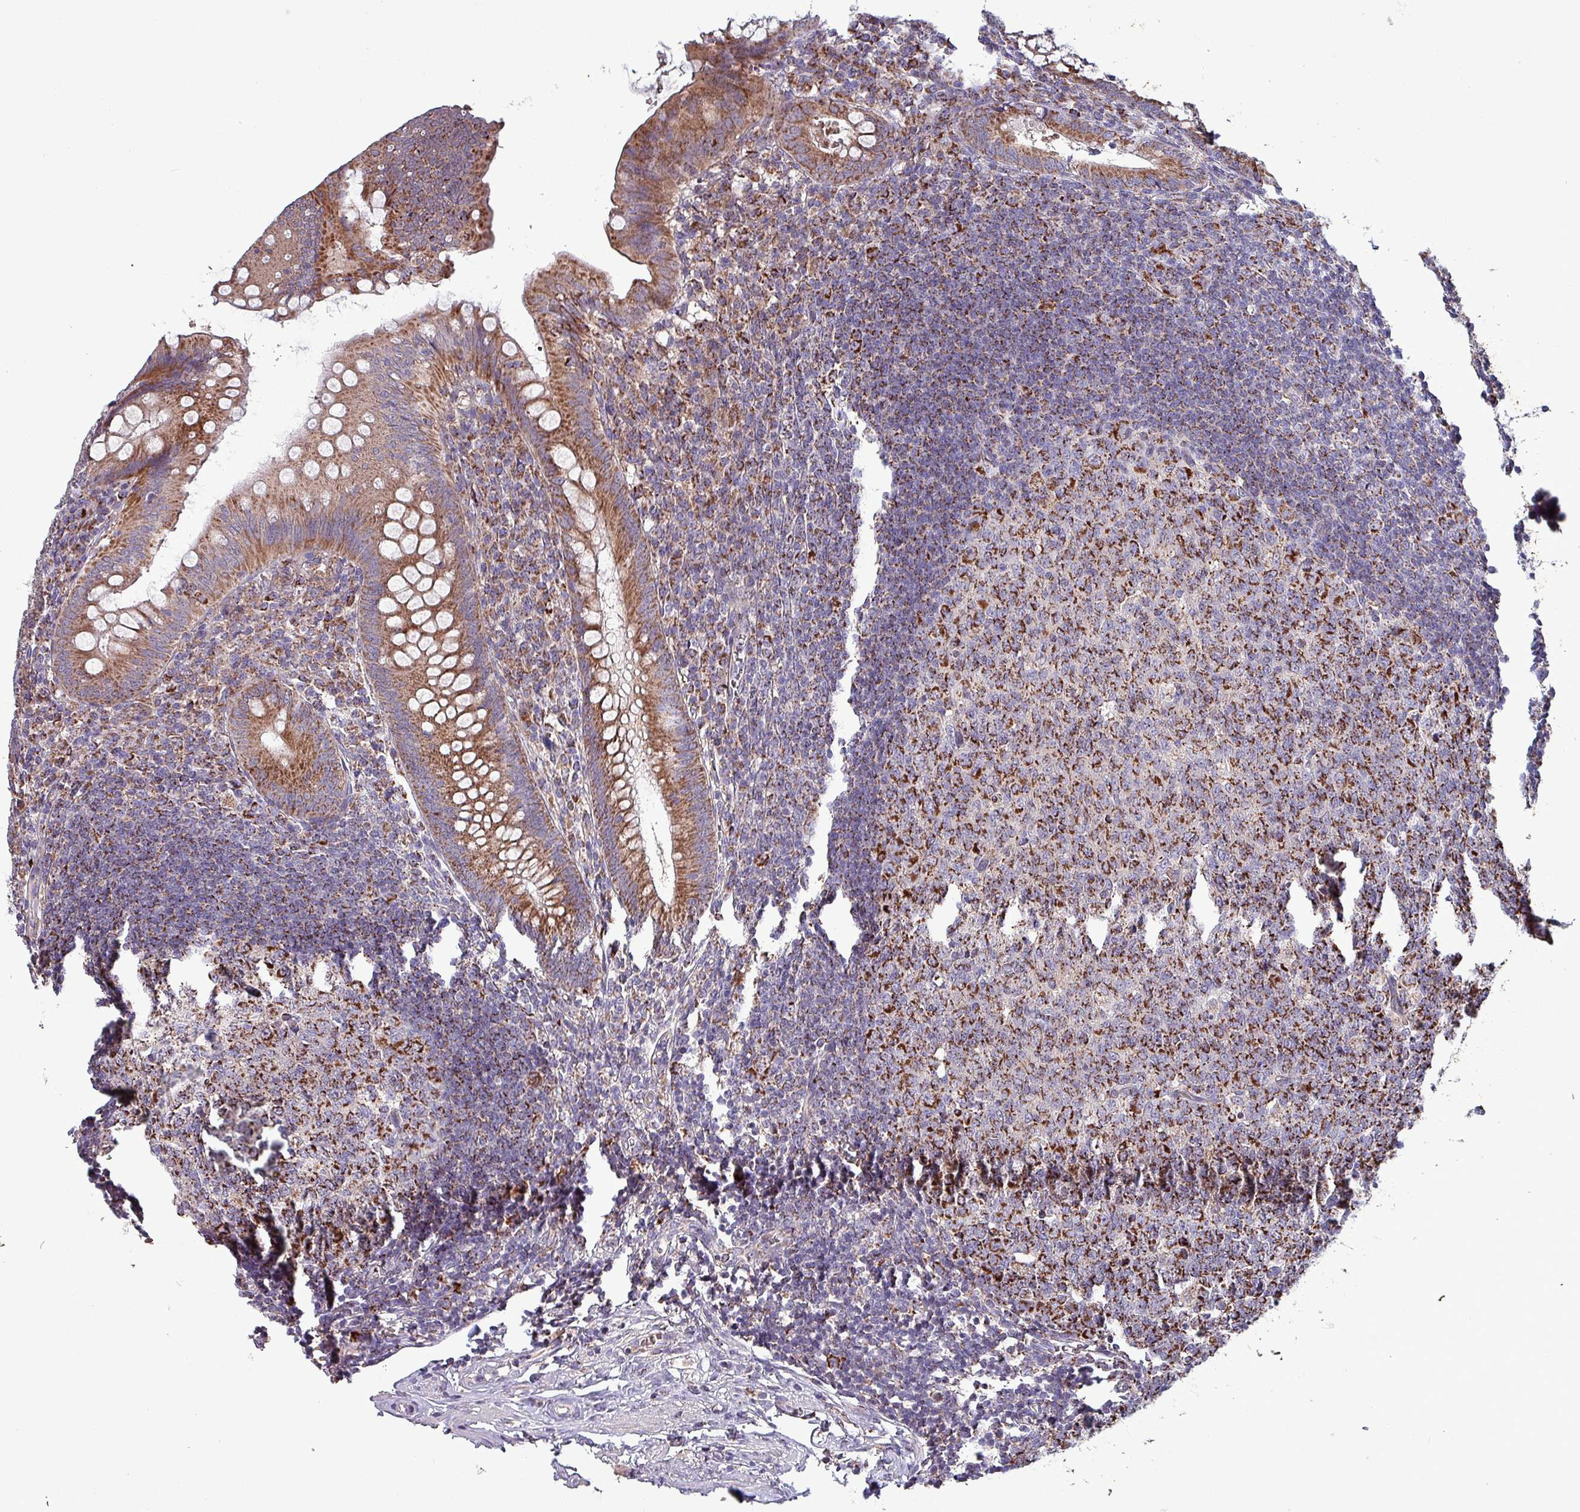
{"staining": {"intensity": "strong", "quantity": ">75%", "location": "cytoplasmic/membranous"}, "tissue": "appendix", "cell_type": "Glandular cells", "image_type": "normal", "snomed": [{"axis": "morphology", "description": "Normal tissue, NOS"}, {"axis": "topography", "description": "Appendix"}], "caption": "Protein staining of unremarkable appendix exhibits strong cytoplasmic/membranous positivity in about >75% of glandular cells.", "gene": "ZNF322", "patient": {"sex": "male", "age": 56}}